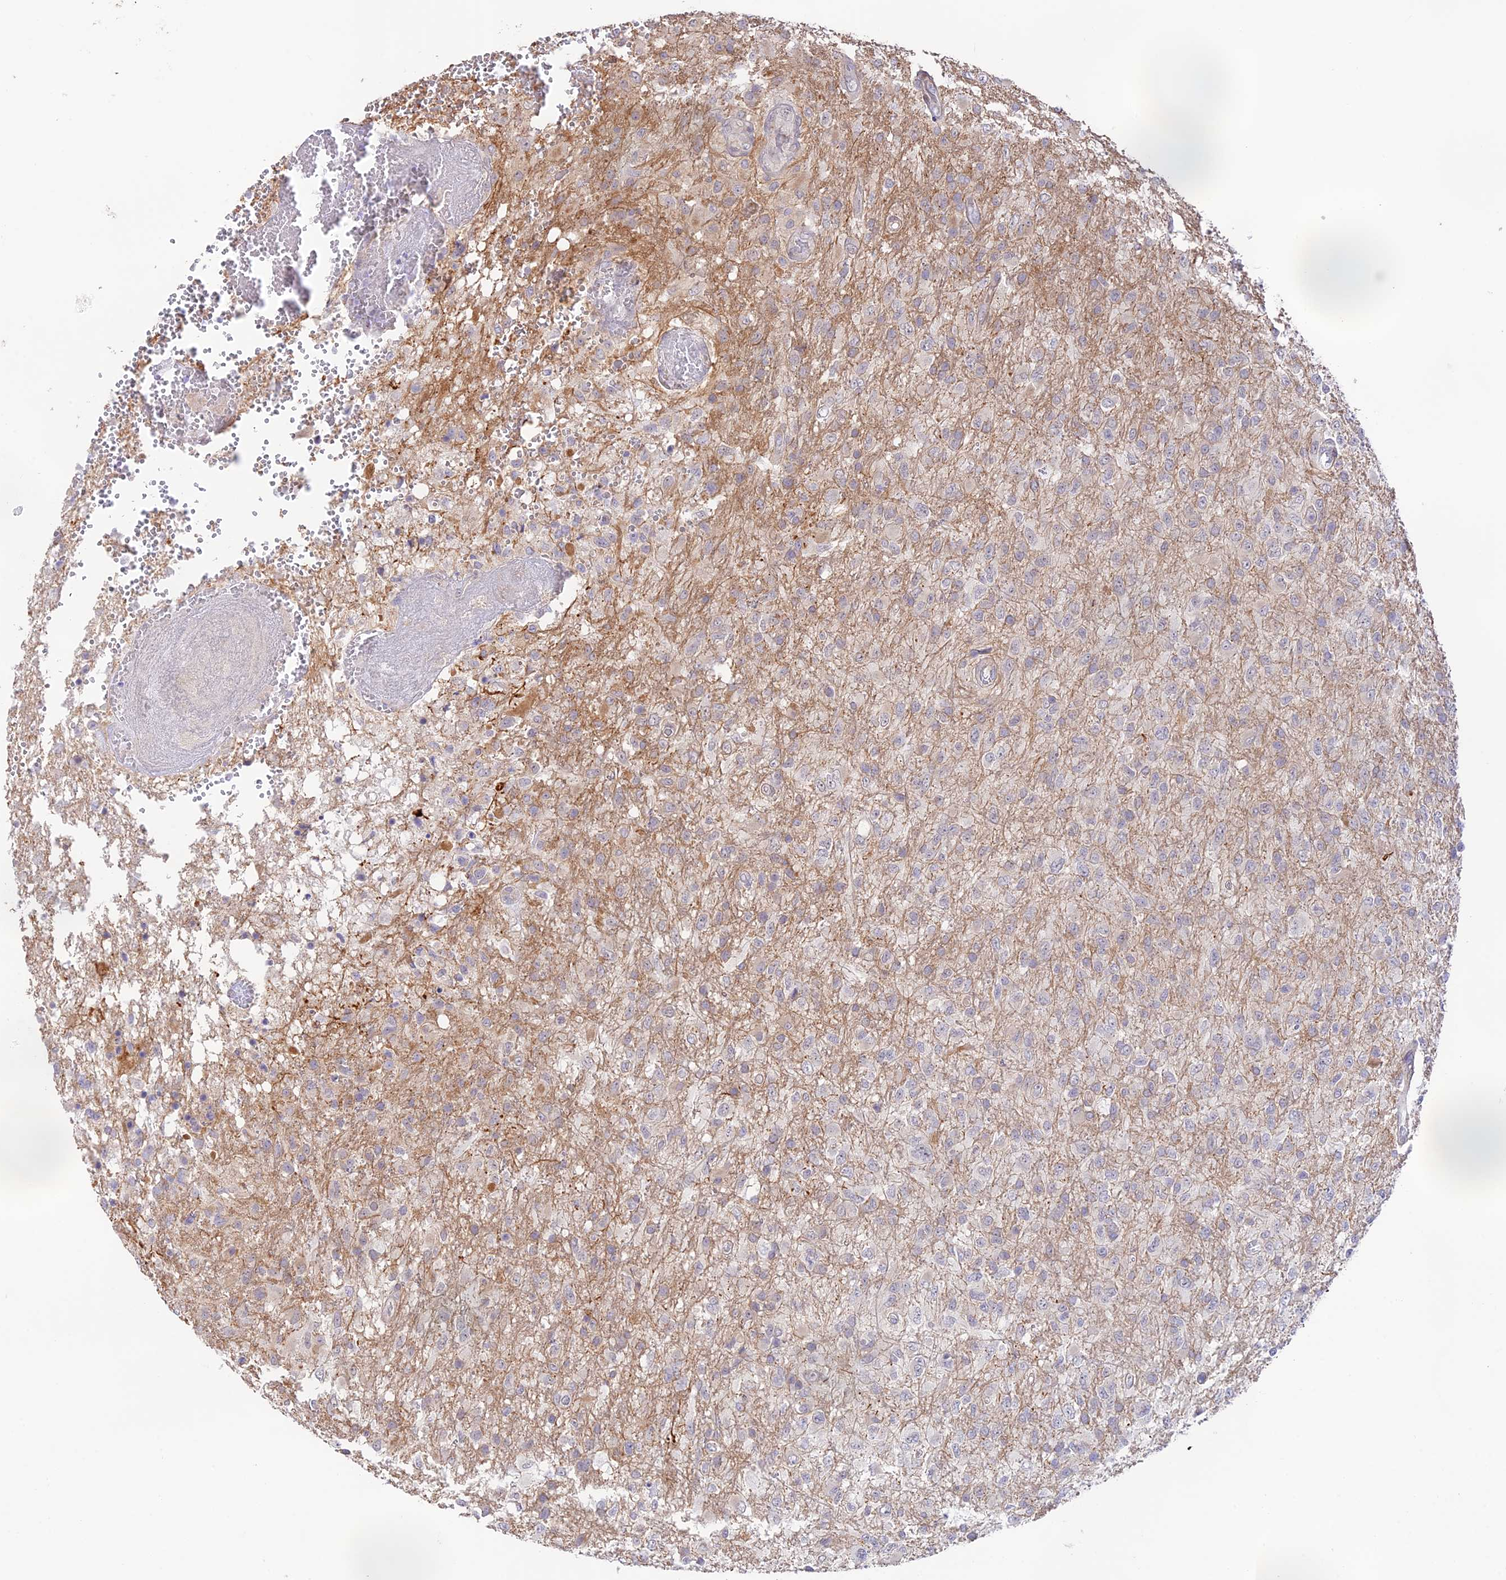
{"staining": {"intensity": "negative", "quantity": "none", "location": "none"}, "tissue": "glioma", "cell_type": "Tumor cells", "image_type": "cancer", "snomed": [{"axis": "morphology", "description": "Glioma, malignant, High grade"}, {"axis": "topography", "description": "Brain"}], "caption": "DAB (3,3'-diaminobenzidine) immunohistochemical staining of malignant high-grade glioma demonstrates no significant staining in tumor cells.", "gene": "CAMSAP3", "patient": {"sex": "female", "age": 74}}